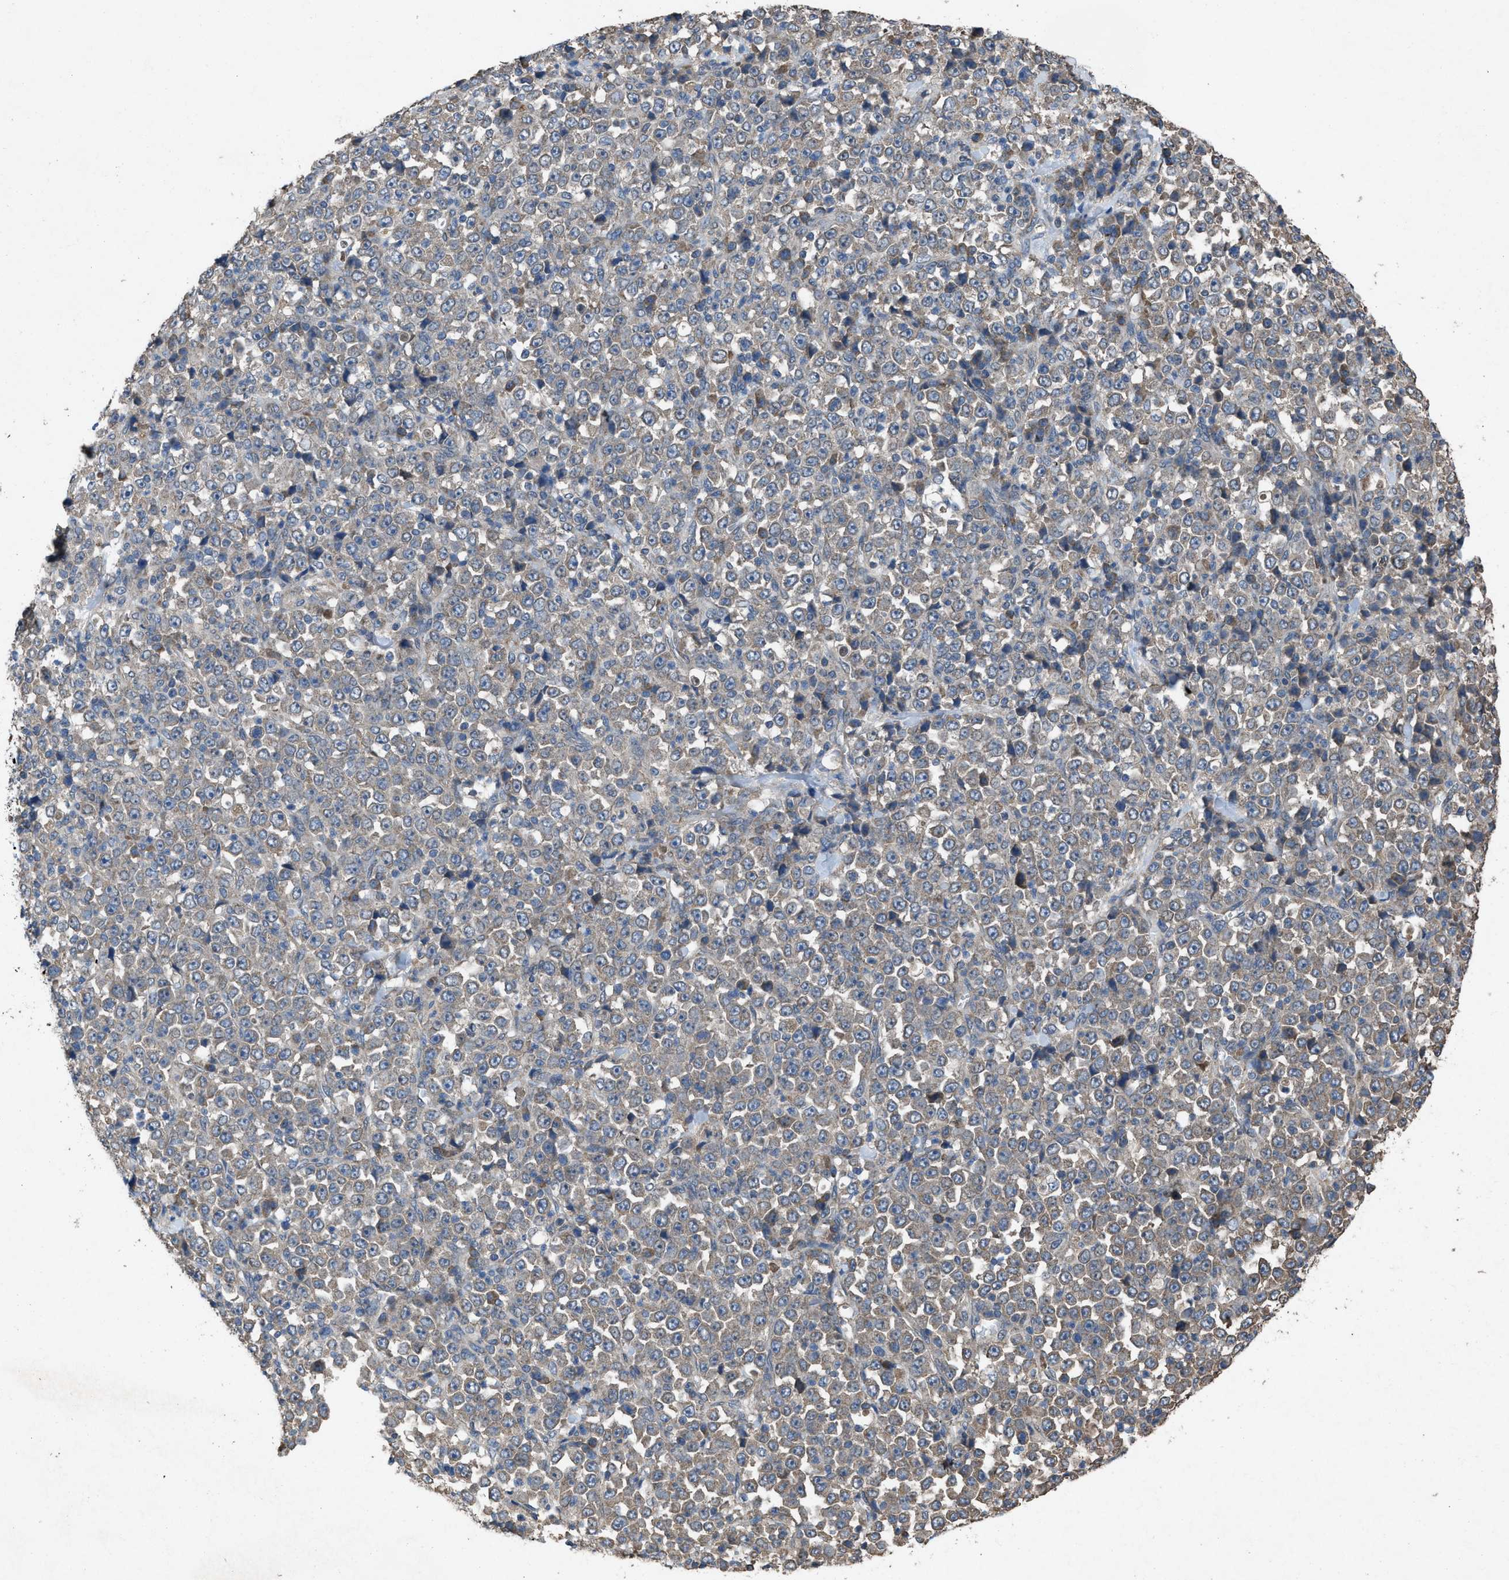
{"staining": {"intensity": "weak", "quantity": "<25%", "location": "cytoplasmic/membranous"}, "tissue": "stomach cancer", "cell_type": "Tumor cells", "image_type": "cancer", "snomed": [{"axis": "morphology", "description": "Normal tissue, NOS"}, {"axis": "morphology", "description": "Adenocarcinoma, NOS"}, {"axis": "topography", "description": "Stomach, upper"}, {"axis": "topography", "description": "Stomach"}], "caption": "Protein analysis of stomach cancer (adenocarcinoma) shows no significant positivity in tumor cells.", "gene": "ARL6", "patient": {"sex": "male", "age": 59}}